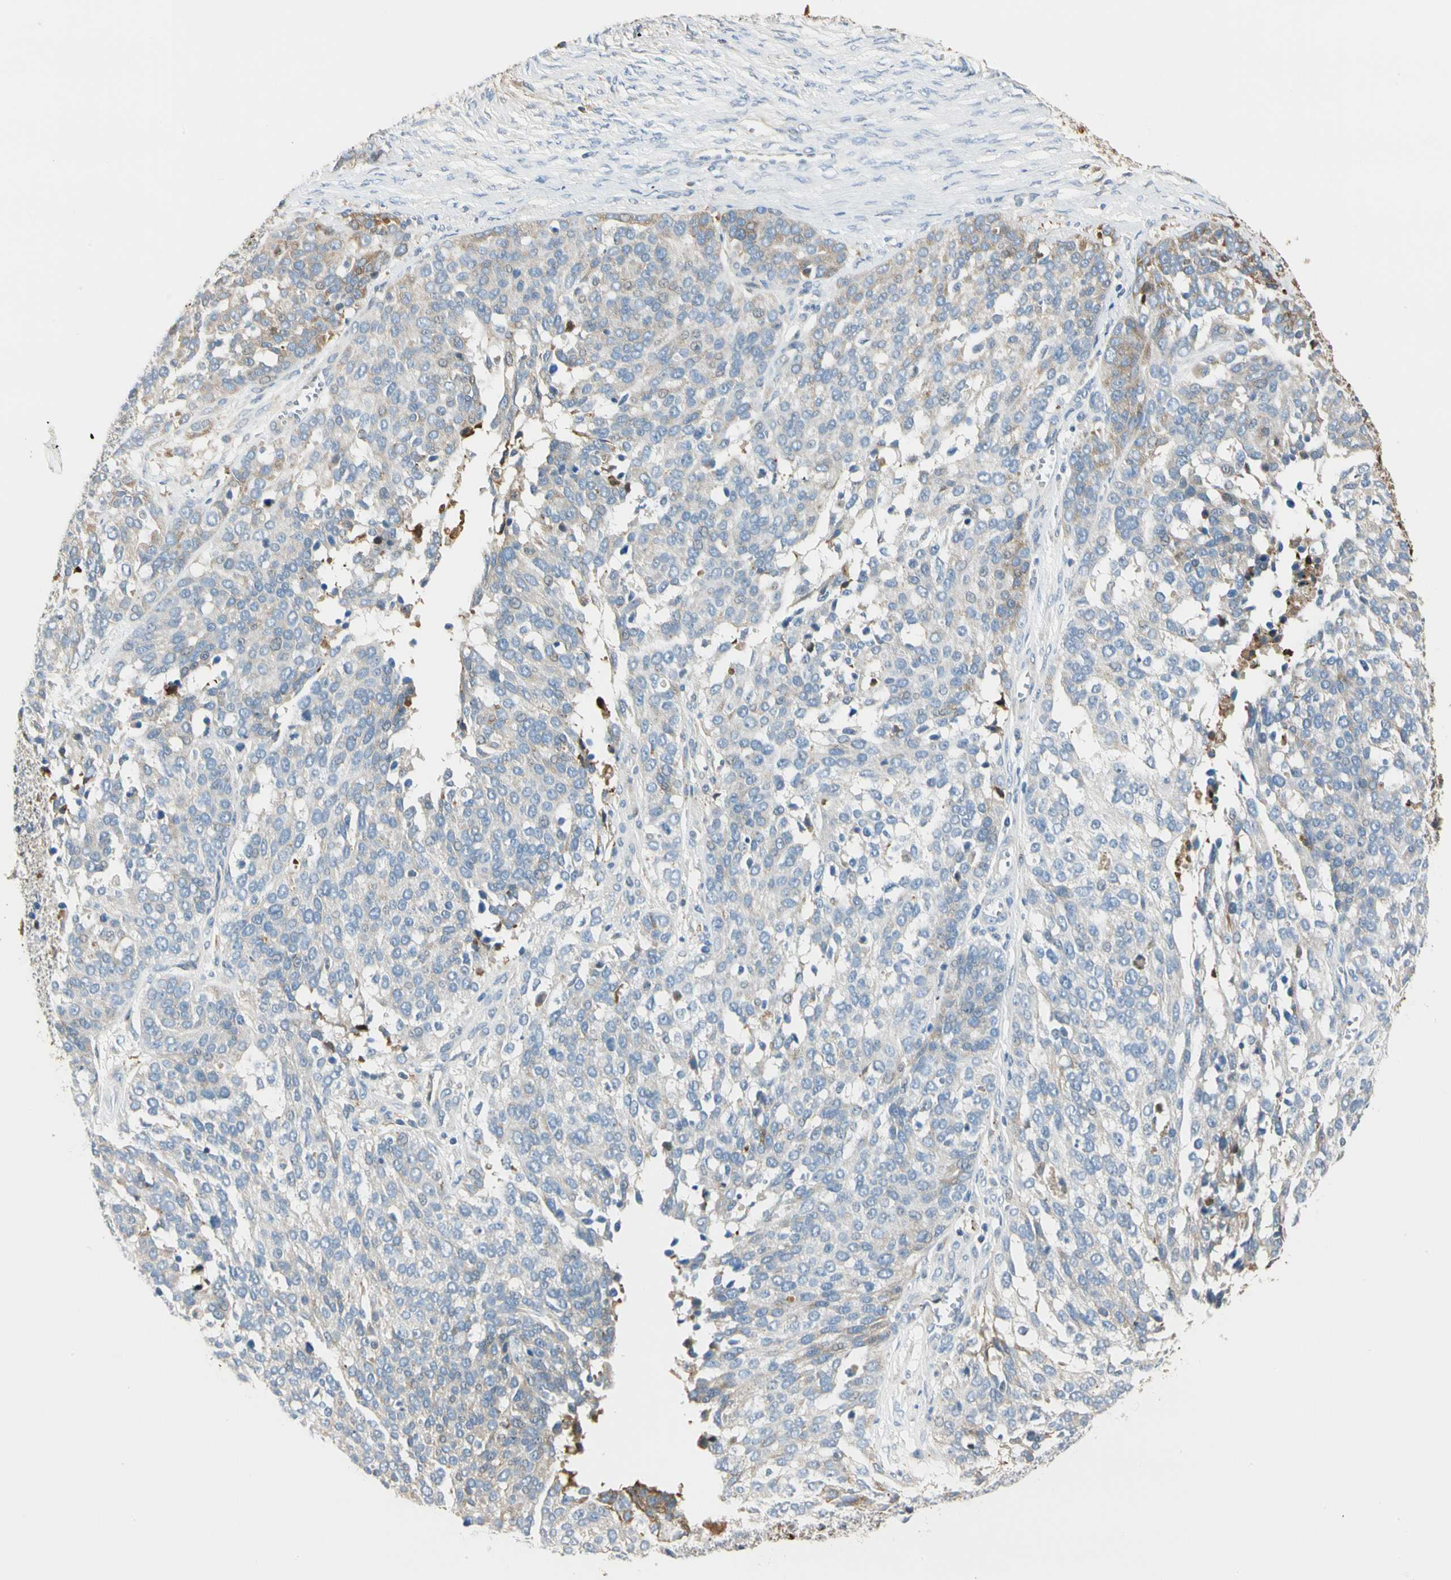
{"staining": {"intensity": "weak", "quantity": "25%-75%", "location": "cytoplasmic/membranous"}, "tissue": "ovarian cancer", "cell_type": "Tumor cells", "image_type": "cancer", "snomed": [{"axis": "morphology", "description": "Cystadenocarcinoma, serous, NOS"}, {"axis": "topography", "description": "Ovary"}], "caption": "DAB immunohistochemical staining of human ovarian cancer exhibits weak cytoplasmic/membranous protein staining in about 25%-75% of tumor cells. (DAB (3,3'-diaminobenzidine) IHC, brown staining for protein, blue staining for nuclei).", "gene": "LAMB3", "patient": {"sex": "female", "age": 44}}